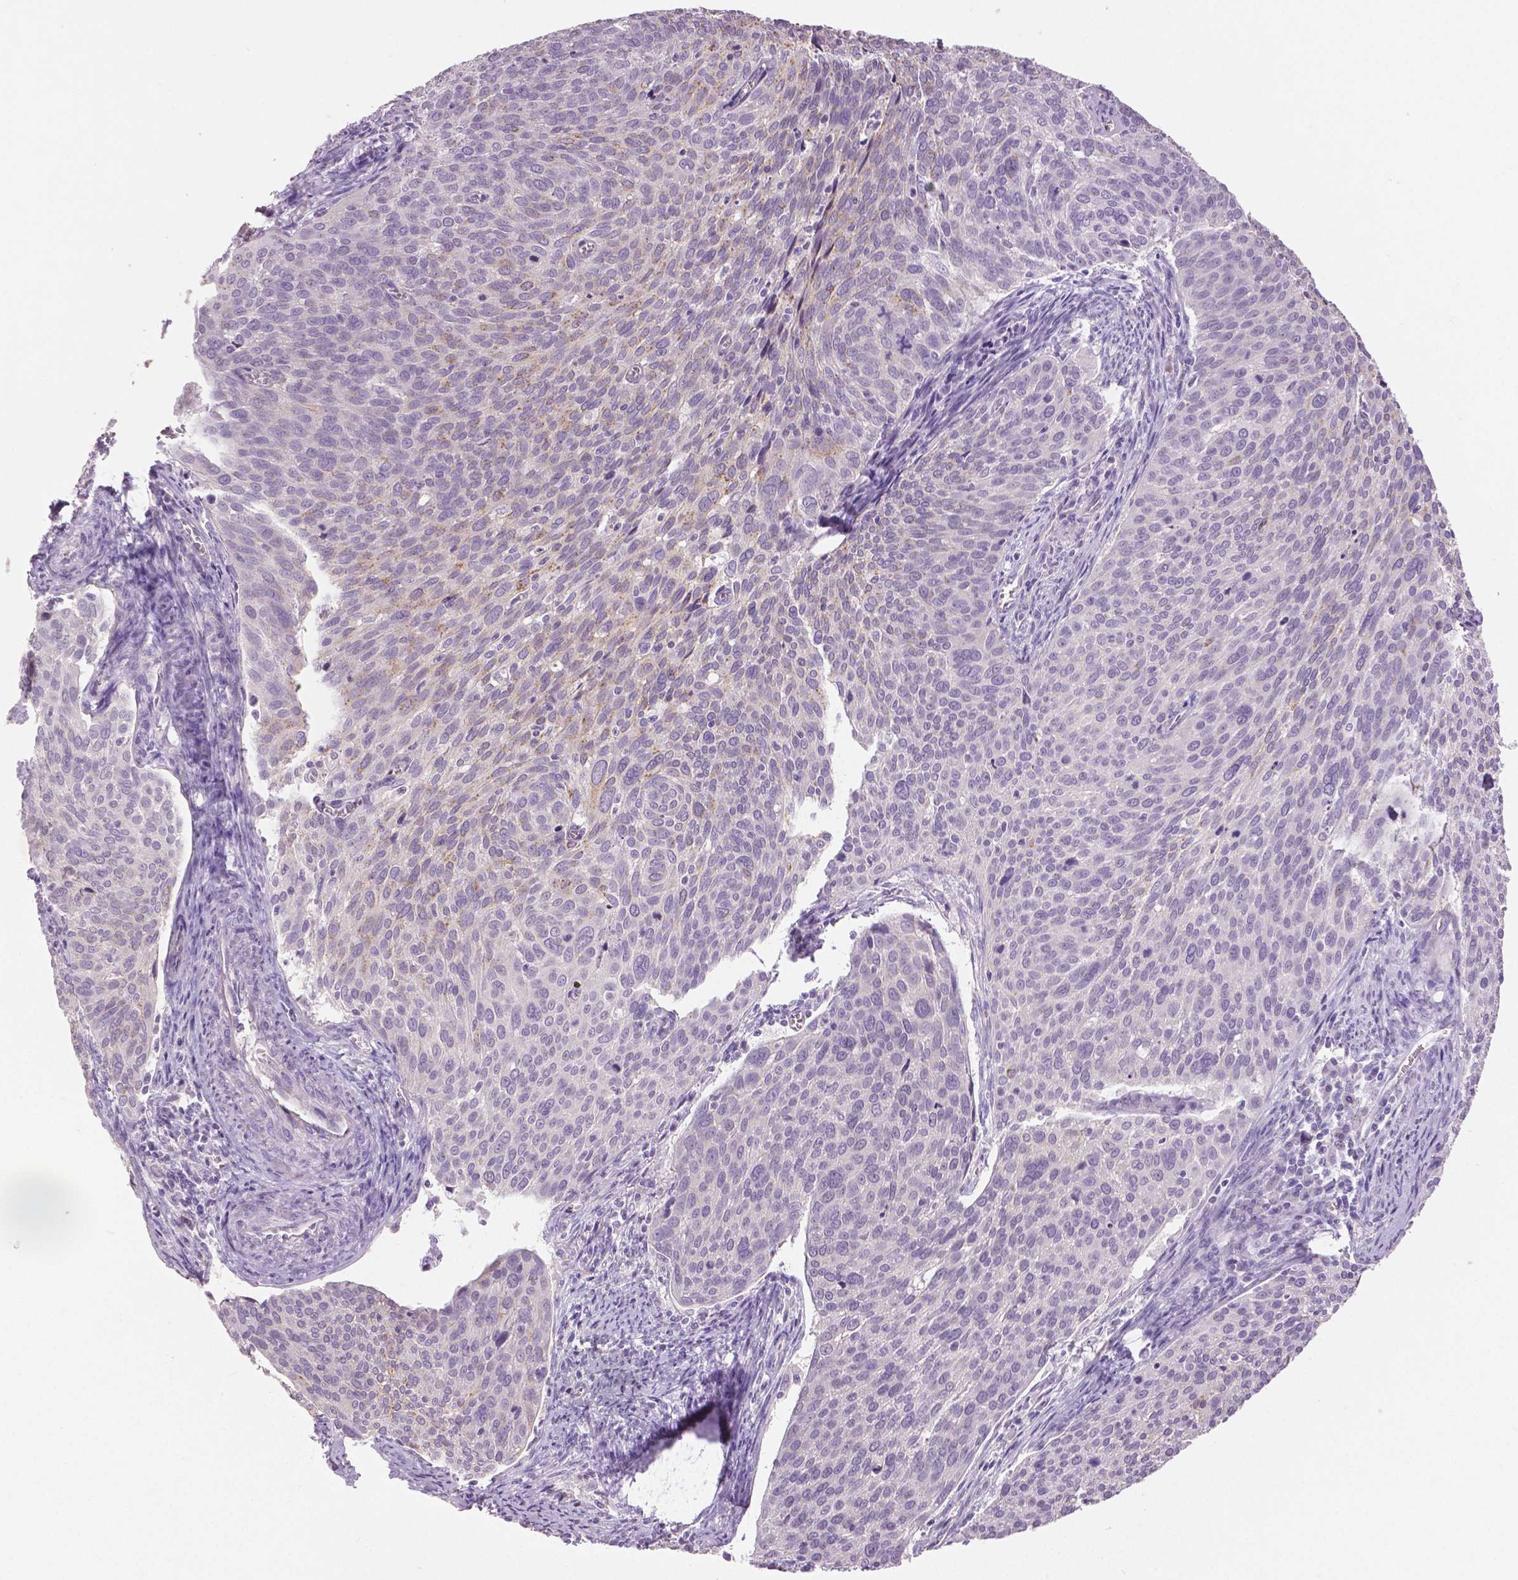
{"staining": {"intensity": "weak", "quantity": "<25%", "location": "cytoplasmic/membranous"}, "tissue": "cervical cancer", "cell_type": "Tumor cells", "image_type": "cancer", "snomed": [{"axis": "morphology", "description": "Squamous cell carcinoma, NOS"}, {"axis": "topography", "description": "Cervix"}], "caption": "Image shows no protein staining in tumor cells of cervical squamous cell carcinoma tissue.", "gene": "GRIN2A", "patient": {"sex": "female", "age": 39}}